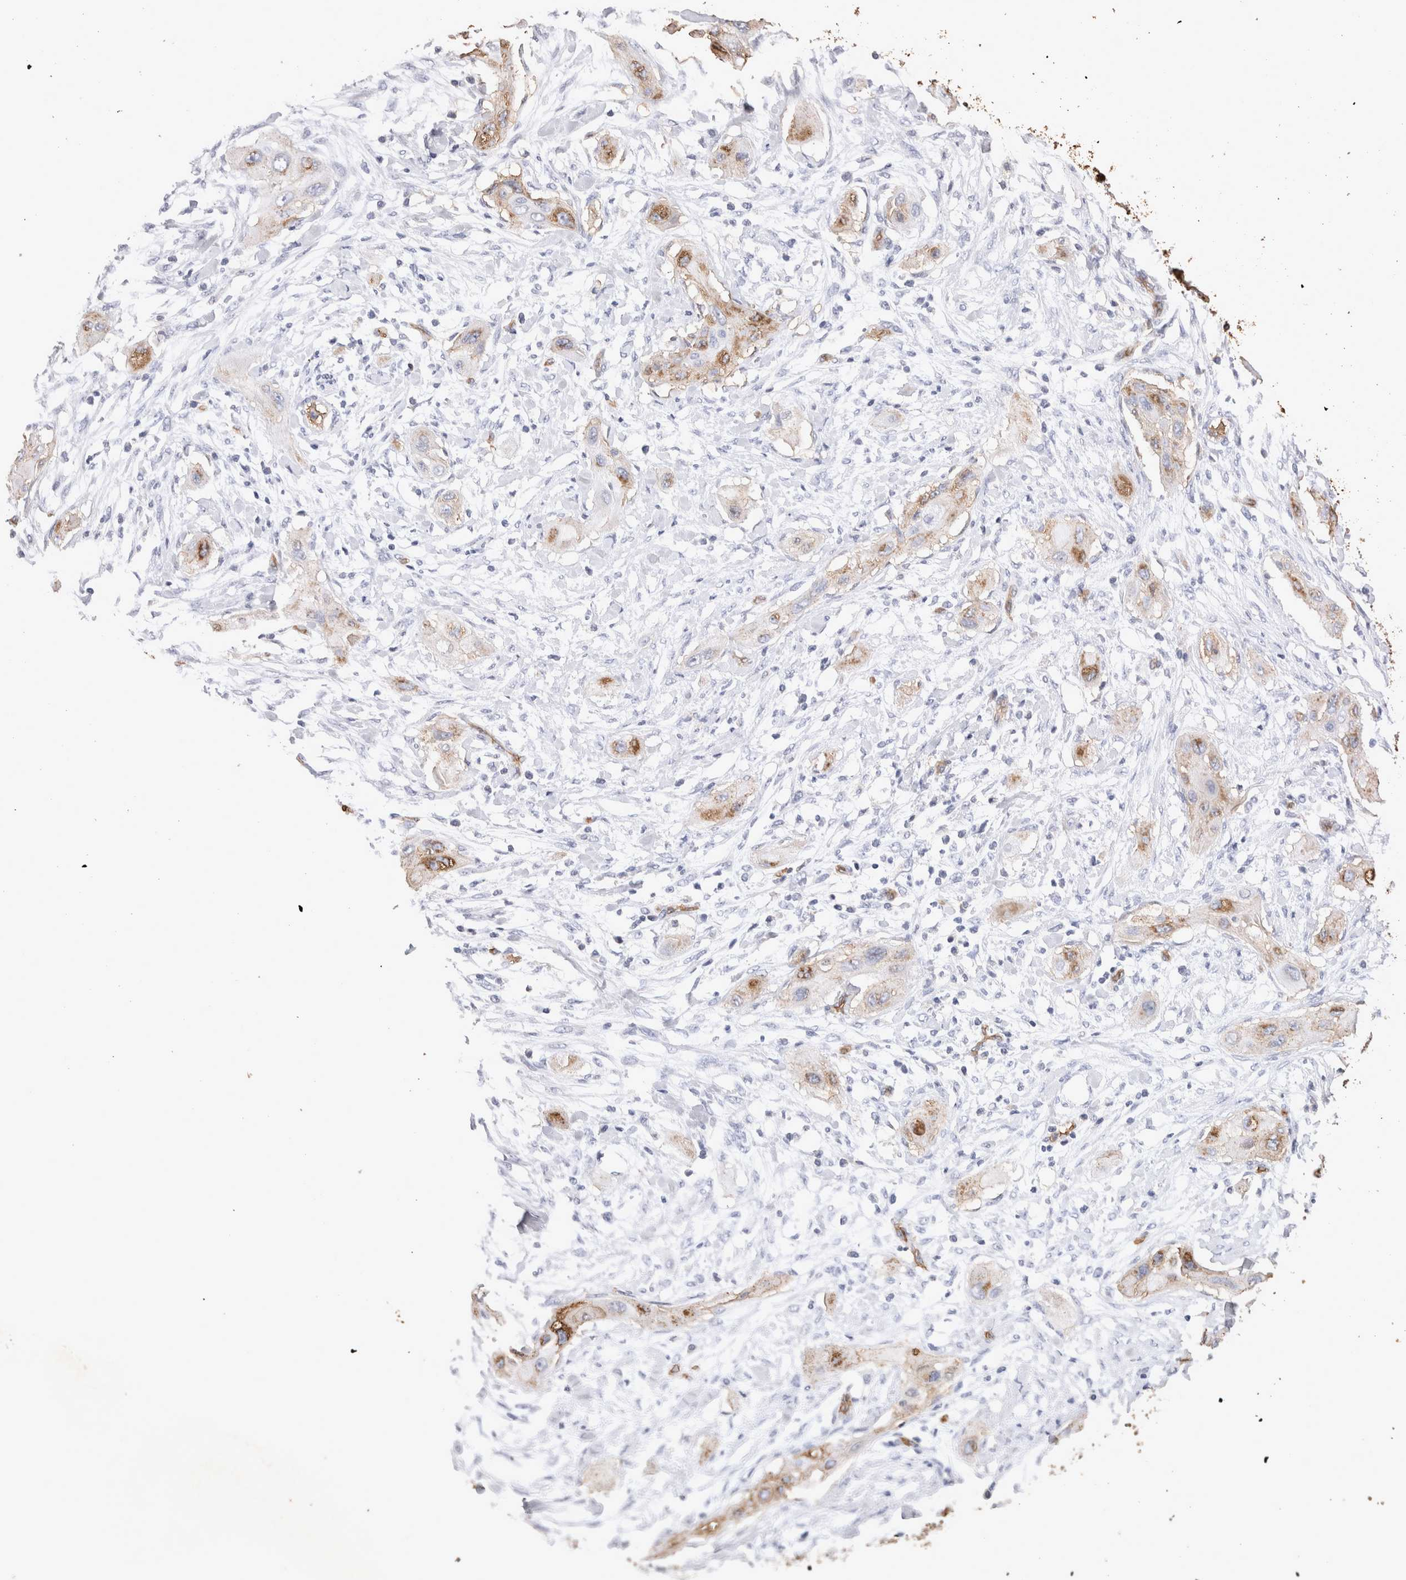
{"staining": {"intensity": "moderate", "quantity": "<25%", "location": "cytoplasmic/membranous"}, "tissue": "lung cancer", "cell_type": "Tumor cells", "image_type": "cancer", "snomed": [{"axis": "morphology", "description": "Squamous cell carcinoma, NOS"}, {"axis": "topography", "description": "Lung"}], "caption": "Tumor cells display moderate cytoplasmic/membranous expression in approximately <25% of cells in lung cancer (squamous cell carcinoma).", "gene": "IL17RC", "patient": {"sex": "female", "age": 47}}